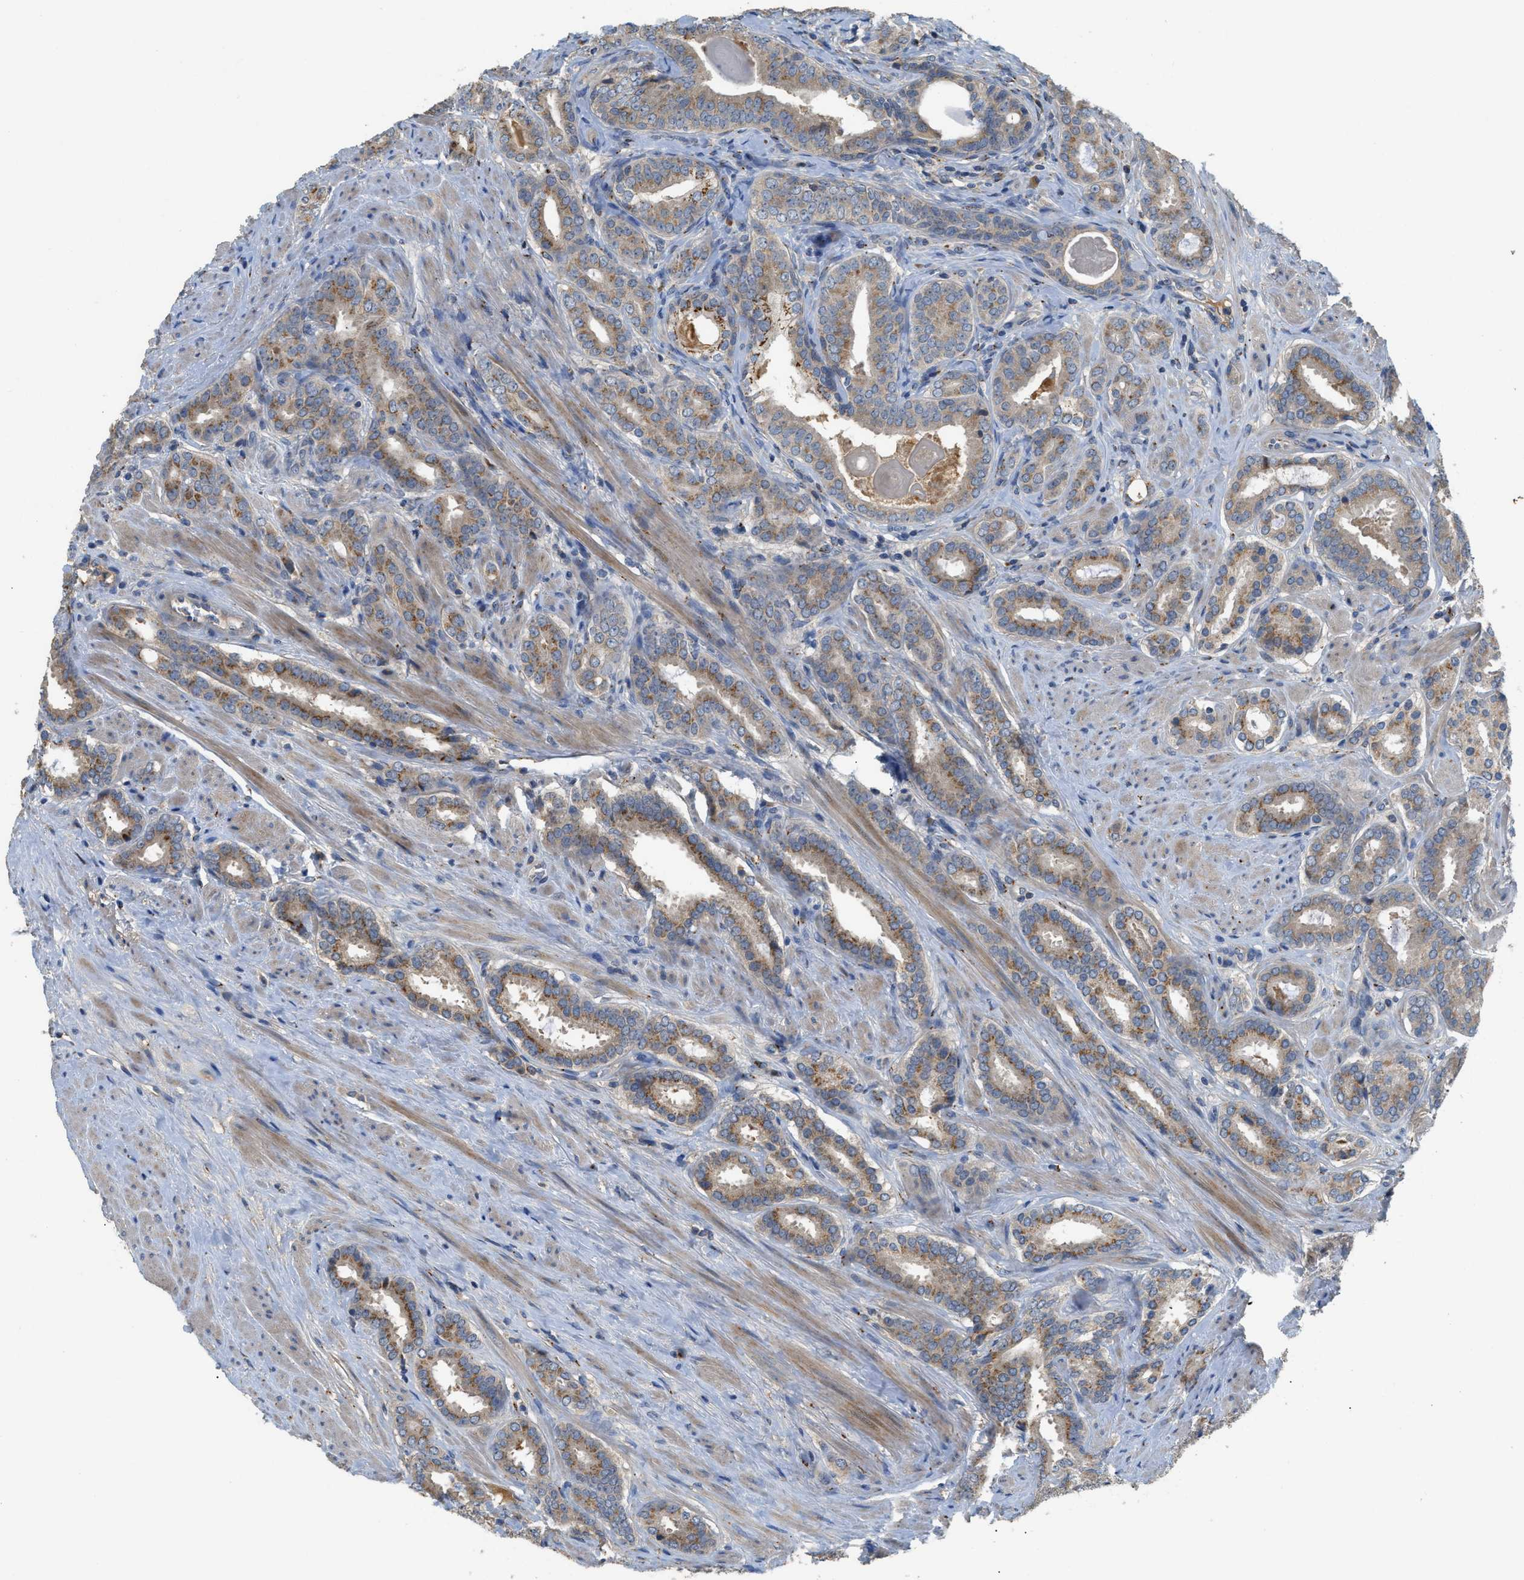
{"staining": {"intensity": "moderate", "quantity": ">75%", "location": "cytoplasmic/membranous"}, "tissue": "prostate cancer", "cell_type": "Tumor cells", "image_type": "cancer", "snomed": [{"axis": "morphology", "description": "Adenocarcinoma, Low grade"}, {"axis": "topography", "description": "Prostate"}], "caption": "Protein staining exhibits moderate cytoplasmic/membranous staining in about >75% of tumor cells in prostate low-grade adenocarcinoma.", "gene": "SIK2", "patient": {"sex": "male", "age": 69}}